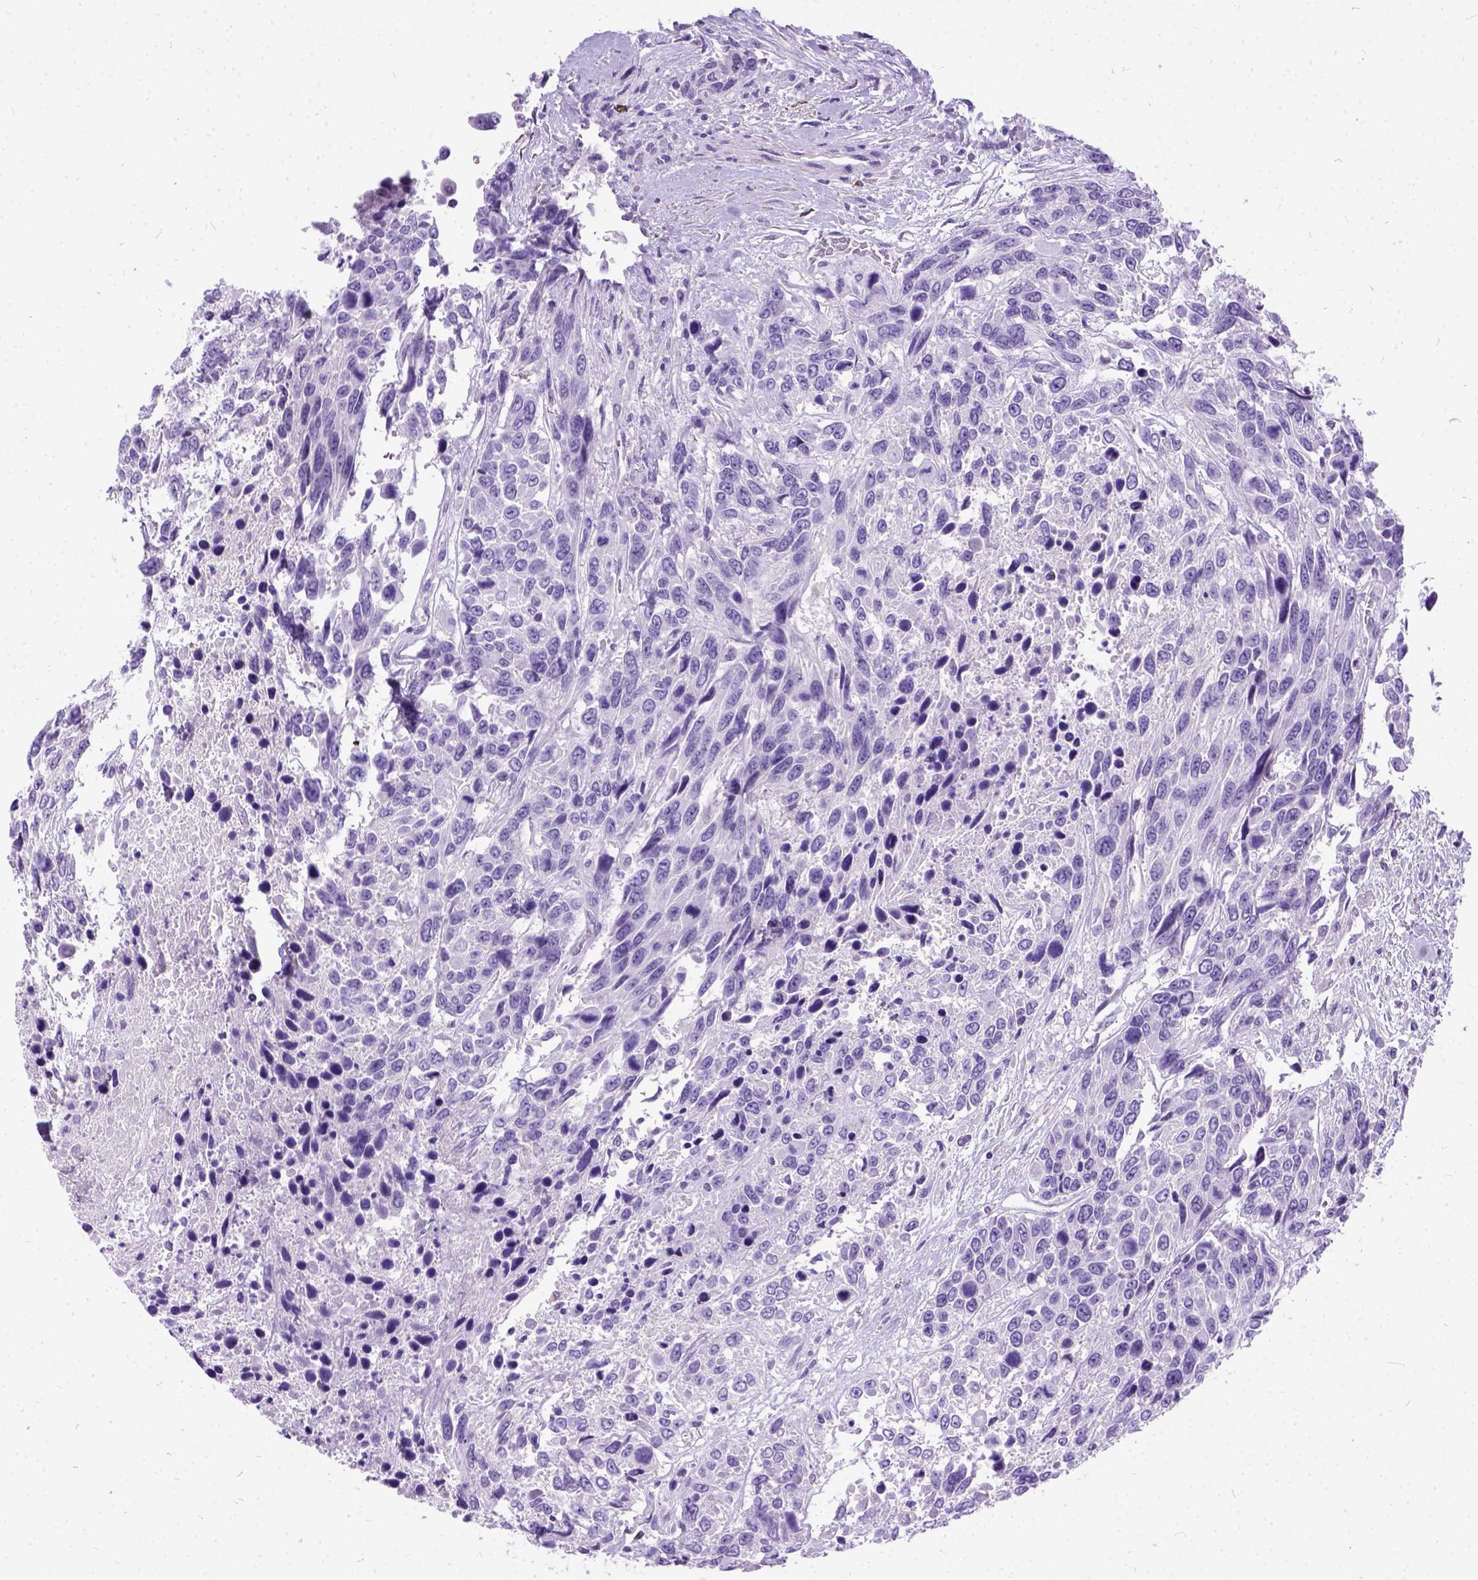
{"staining": {"intensity": "negative", "quantity": "none", "location": "none"}, "tissue": "urothelial cancer", "cell_type": "Tumor cells", "image_type": "cancer", "snomed": [{"axis": "morphology", "description": "Urothelial carcinoma, High grade"}, {"axis": "topography", "description": "Urinary bladder"}], "caption": "IHC micrograph of human urothelial carcinoma (high-grade) stained for a protein (brown), which displays no expression in tumor cells.", "gene": "PRG2", "patient": {"sex": "female", "age": 70}}